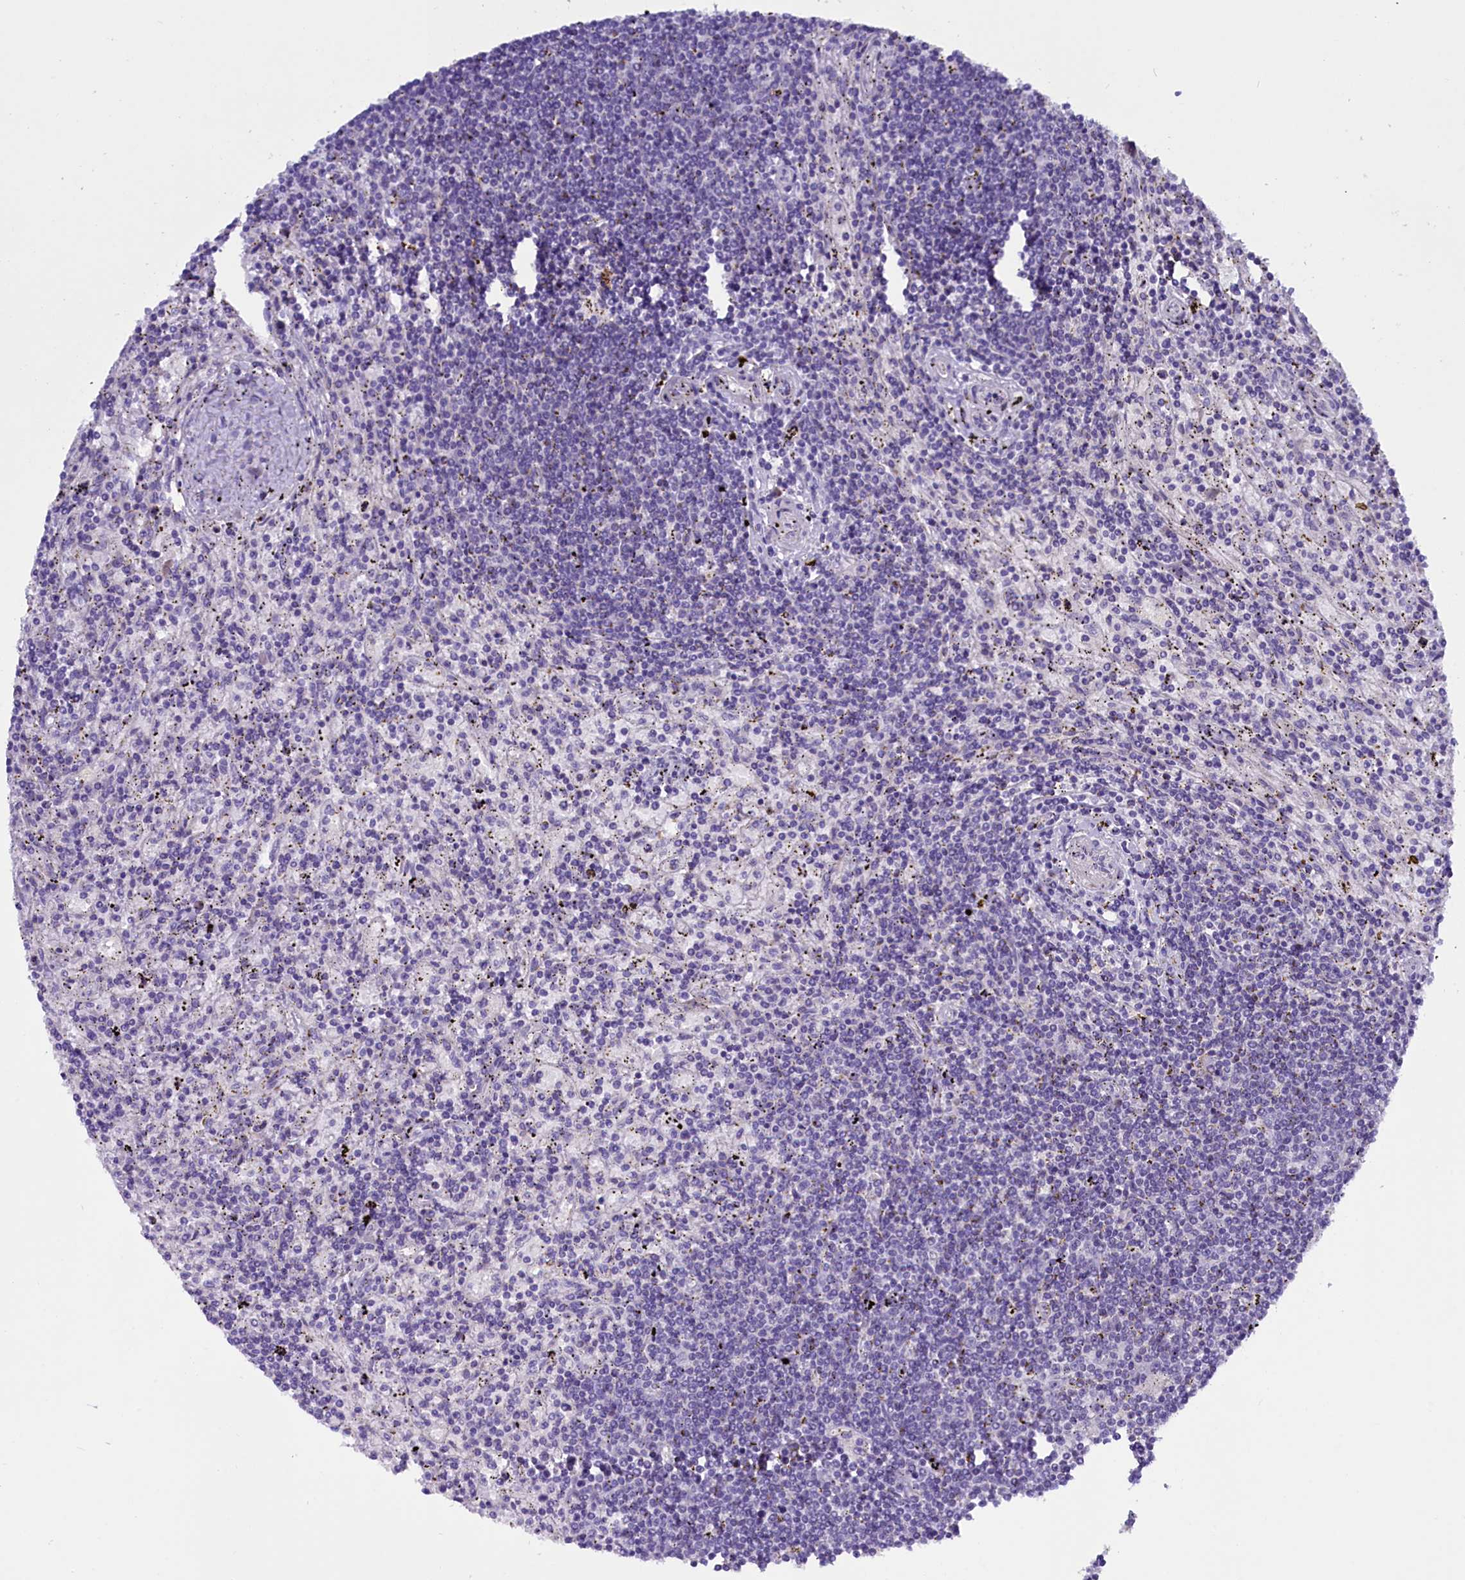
{"staining": {"intensity": "negative", "quantity": "none", "location": "none"}, "tissue": "lymphoma", "cell_type": "Tumor cells", "image_type": "cancer", "snomed": [{"axis": "morphology", "description": "Malignant lymphoma, non-Hodgkin's type, Low grade"}, {"axis": "topography", "description": "Spleen"}], "caption": "Immunohistochemistry (IHC) photomicrograph of neoplastic tissue: human low-grade malignant lymphoma, non-Hodgkin's type stained with DAB reveals no significant protein expression in tumor cells.", "gene": "RTTN", "patient": {"sex": "male", "age": 76}}